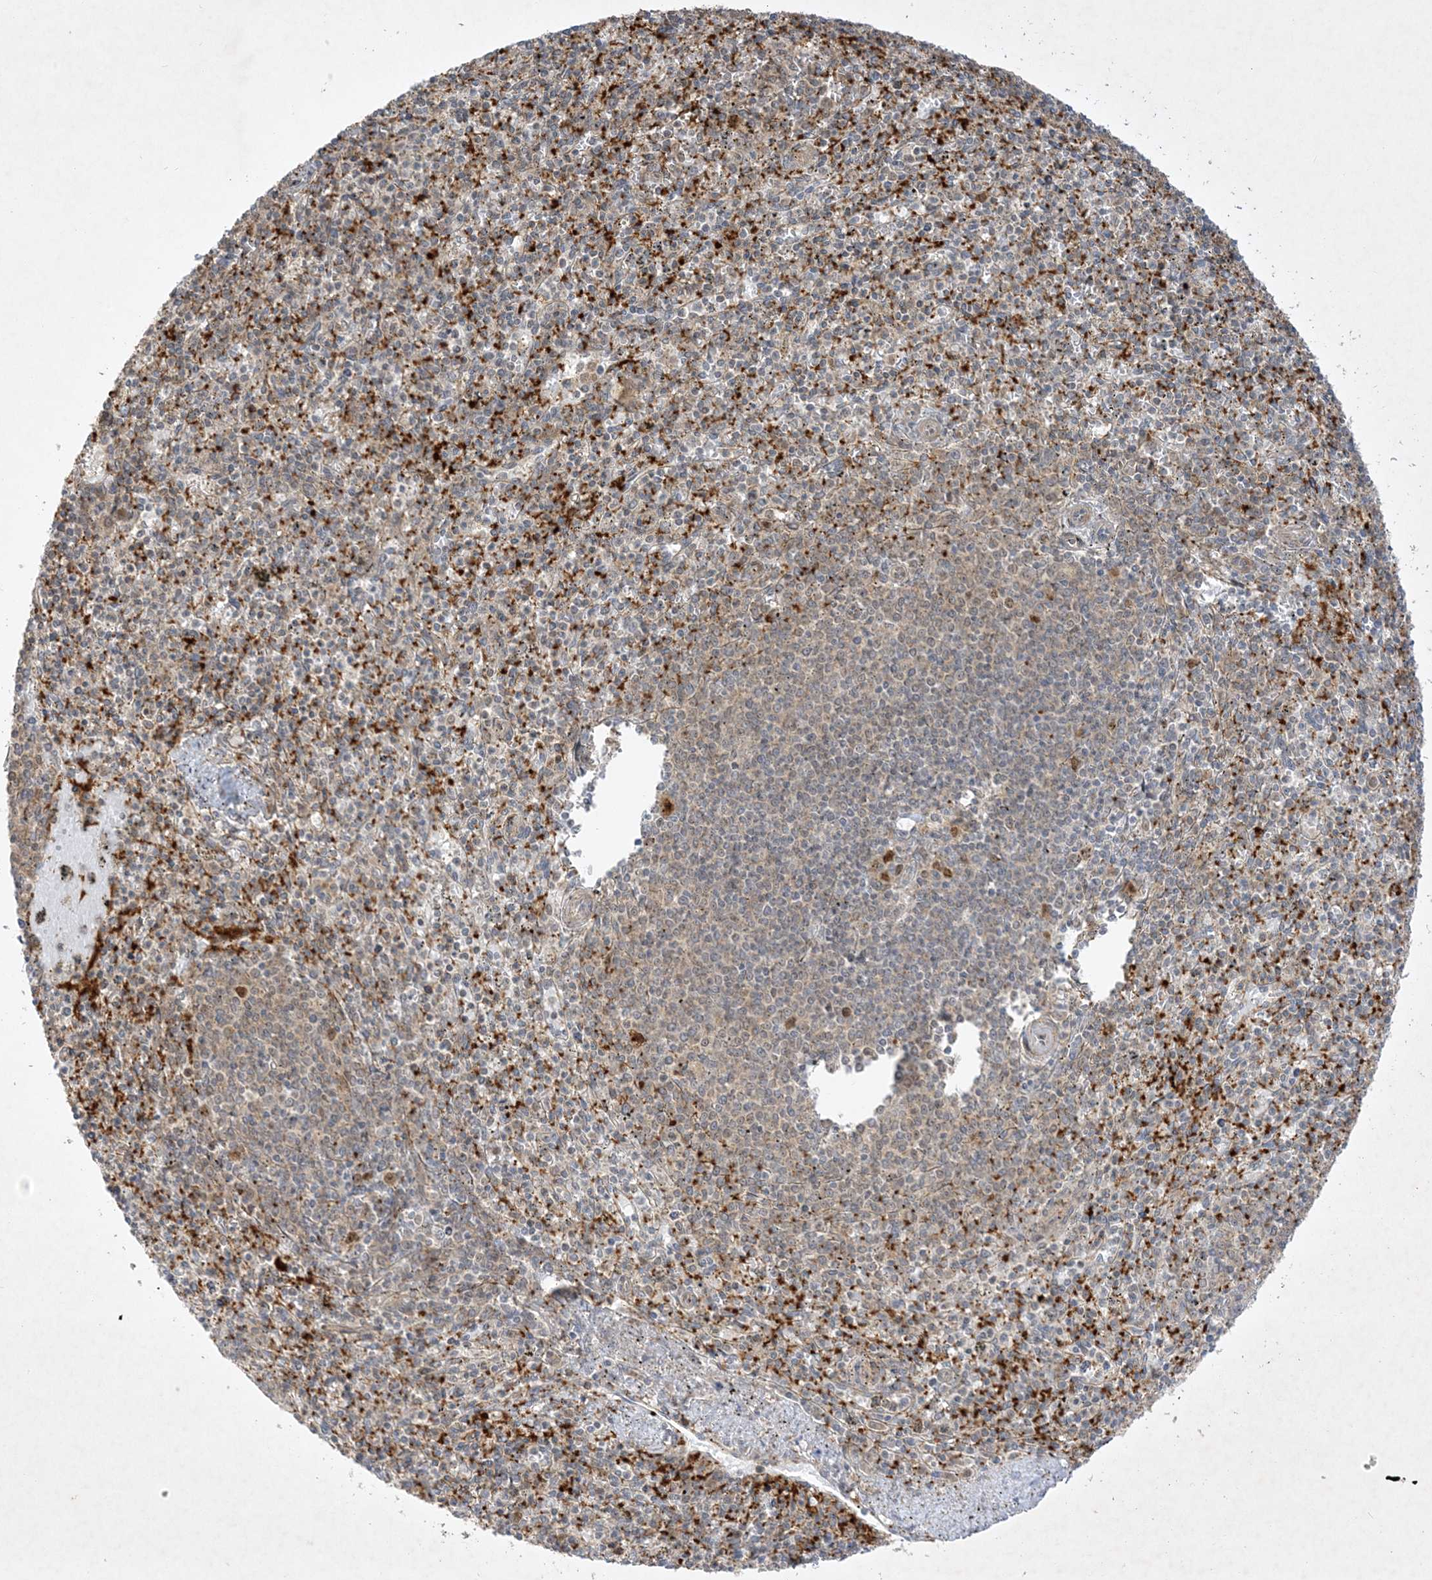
{"staining": {"intensity": "negative", "quantity": "none", "location": "none"}, "tissue": "spleen", "cell_type": "Cells in red pulp", "image_type": "normal", "snomed": [{"axis": "morphology", "description": "Normal tissue, NOS"}, {"axis": "topography", "description": "Spleen"}], "caption": "IHC histopathology image of unremarkable spleen: human spleen stained with DAB exhibits no significant protein staining in cells in red pulp. (DAB (3,3'-diaminobenzidine) immunohistochemistry (IHC) with hematoxylin counter stain).", "gene": "NAF1", "patient": {"sex": "male", "age": 72}}